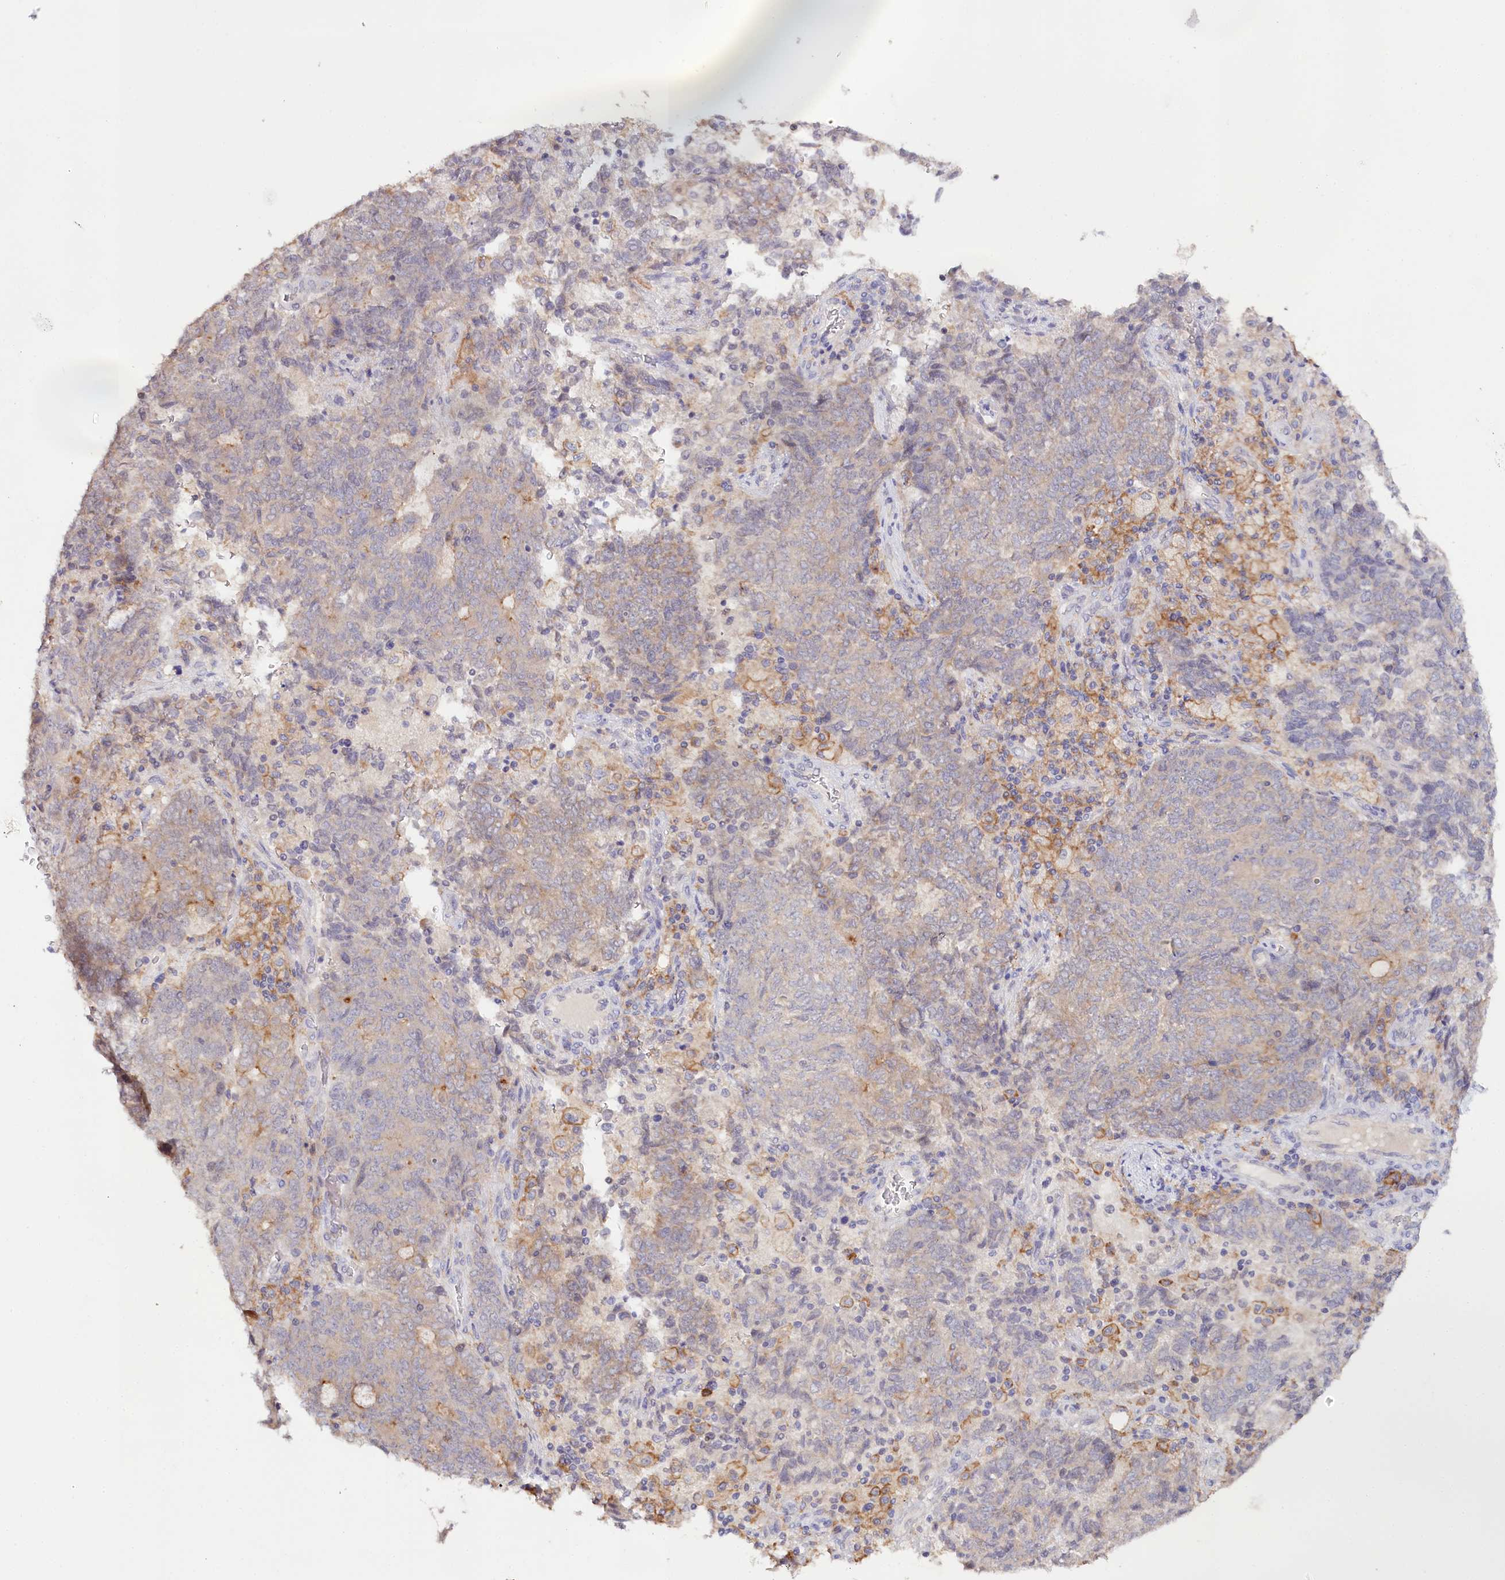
{"staining": {"intensity": "negative", "quantity": "none", "location": "none"}, "tissue": "endometrial cancer", "cell_type": "Tumor cells", "image_type": "cancer", "snomed": [{"axis": "morphology", "description": "Adenocarcinoma, NOS"}, {"axis": "topography", "description": "Endometrium"}], "caption": "Protein analysis of endometrial cancer shows no significant expression in tumor cells. (DAB IHC with hematoxylin counter stain).", "gene": "DAPK1", "patient": {"sex": "female", "age": 80}}